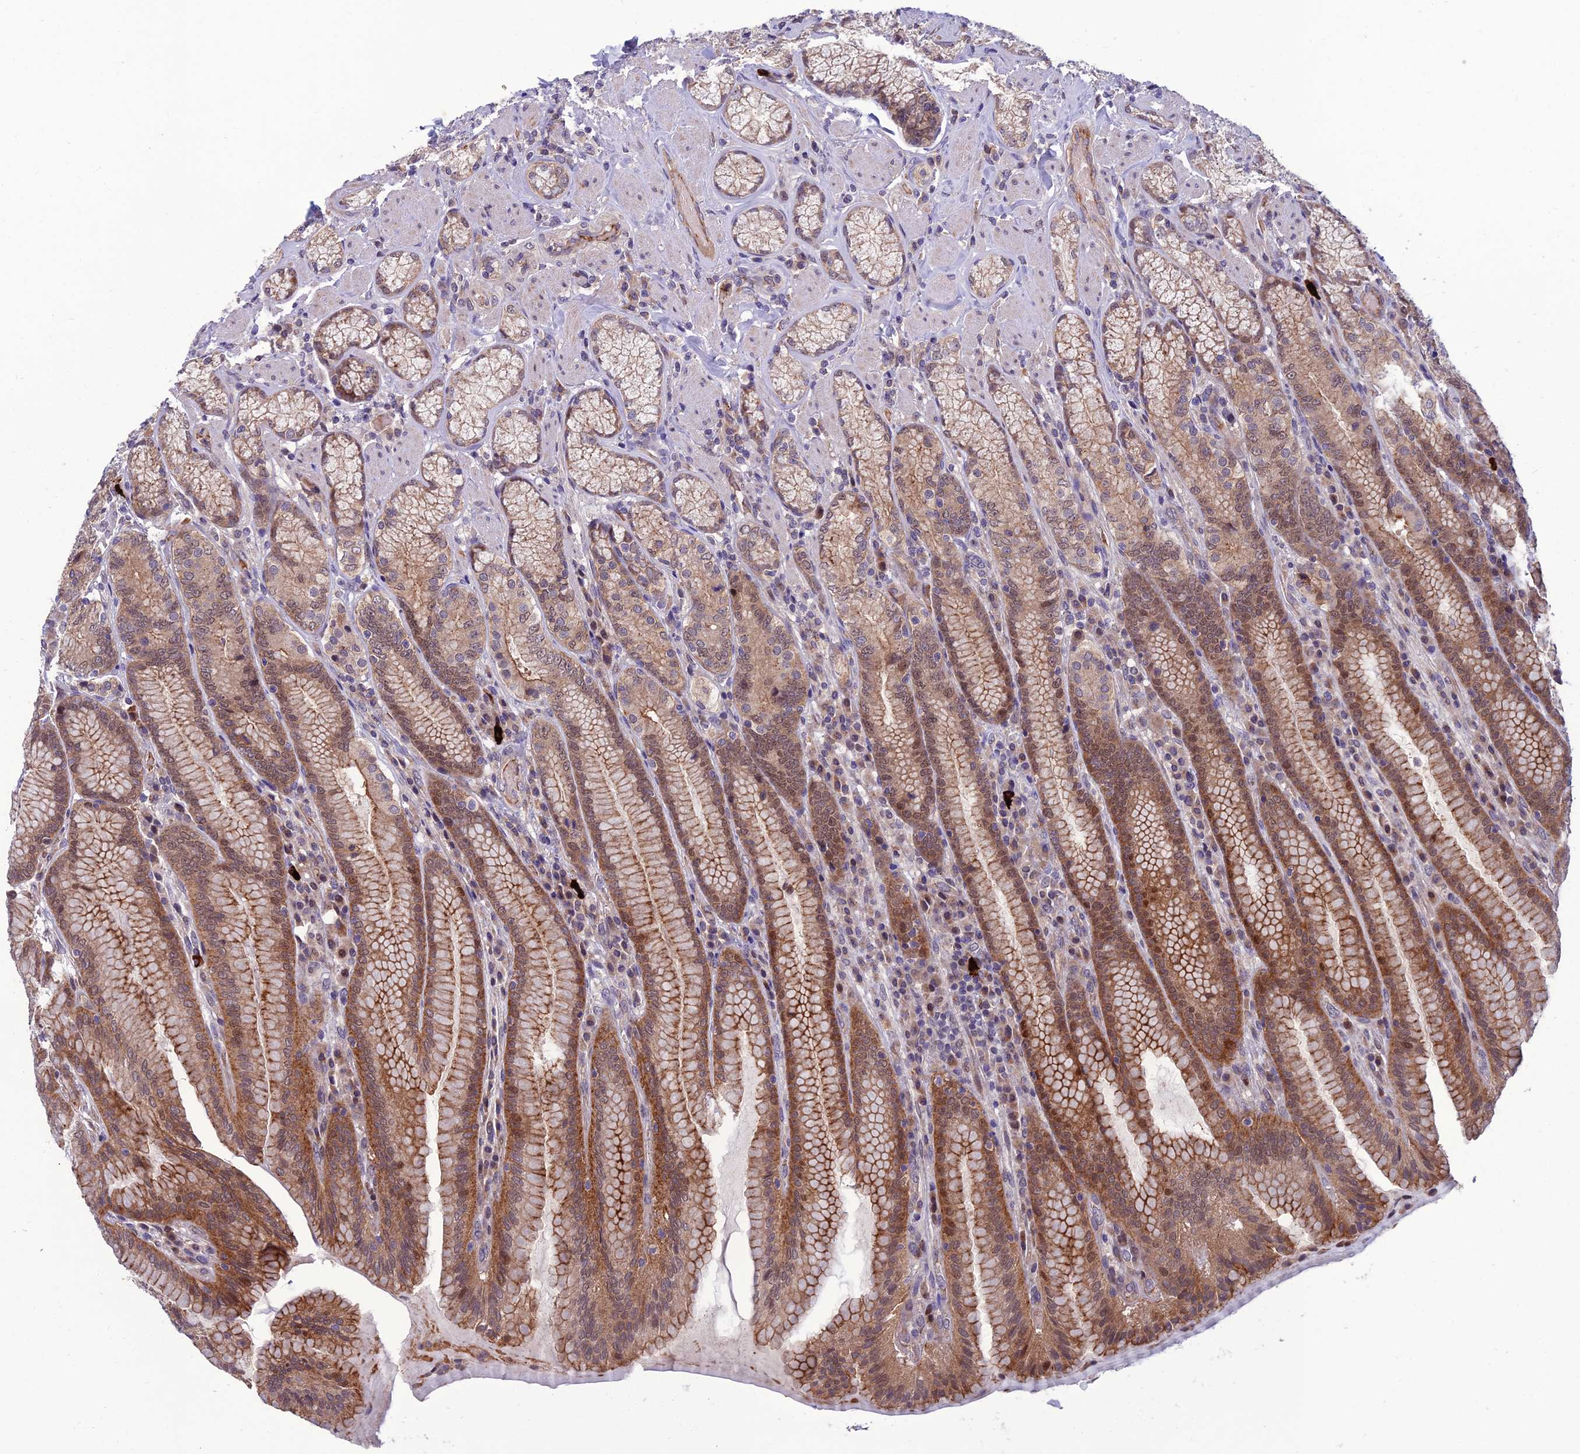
{"staining": {"intensity": "moderate", "quantity": ">75%", "location": "cytoplasmic/membranous"}, "tissue": "stomach", "cell_type": "Glandular cells", "image_type": "normal", "snomed": [{"axis": "morphology", "description": "Normal tissue, NOS"}, {"axis": "topography", "description": "Stomach, upper"}, {"axis": "topography", "description": "Stomach, lower"}], "caption": "Human stomach stained with a brown dye shows moderate cytoplasmic/membranous positive positivity in about >75% of glandular cells.", "gene": "GIPC1", "patient": {"sex": "female", "age": 76}}